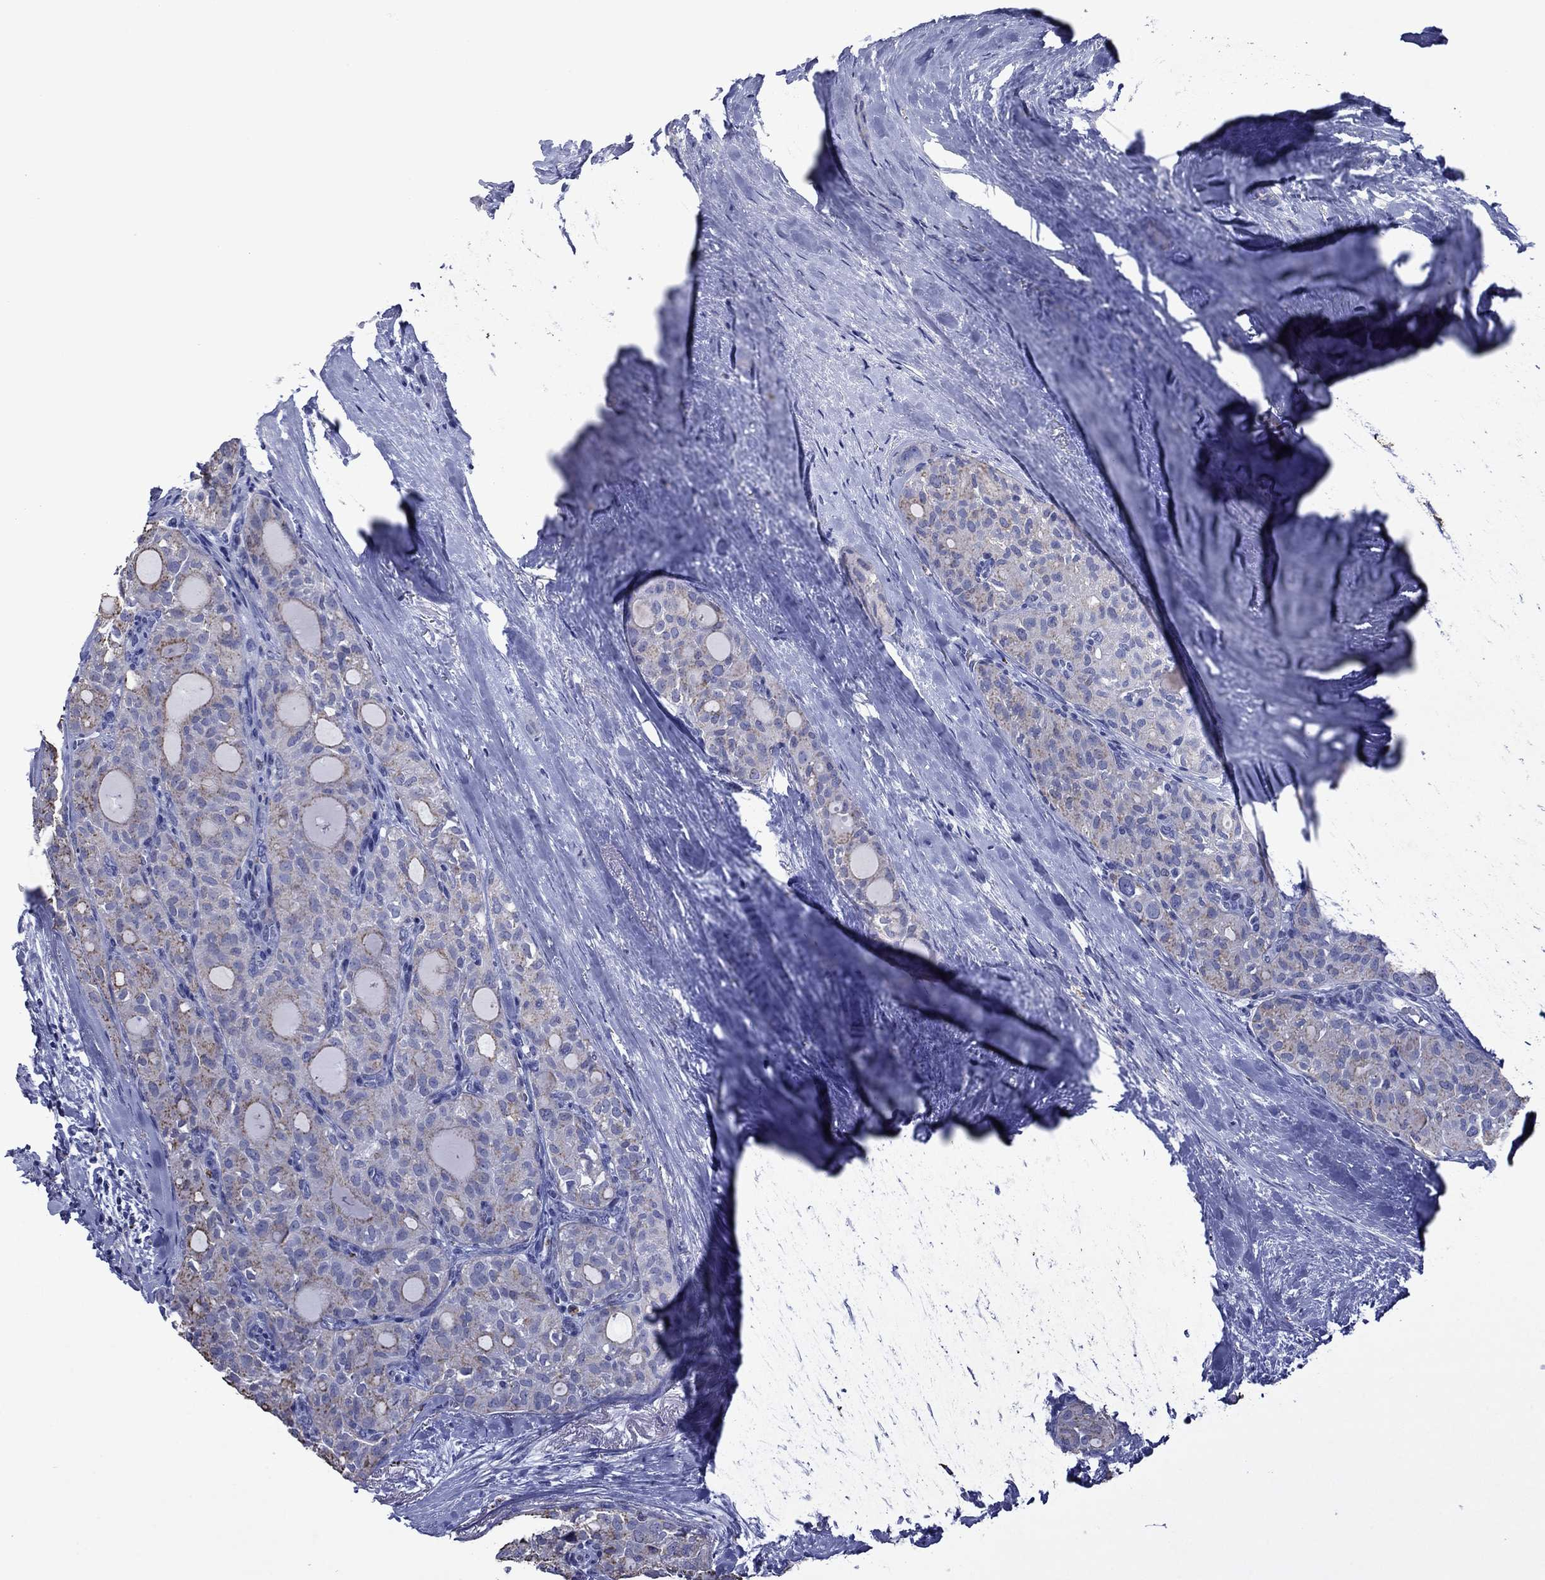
{"staining": {"intensity": "moderate", "quantity": "<25%", "location": "cytoplasmic/membranous"}, "tissue": "thyroid cancer", "cell_type": "Tumor cells", "image_type": "cancer", "snomed": [{"axis": "morphology", "description": "Follicular adenoma carcinoma, NOS"}, {"axis": "topography", "description": "Thyroid gland"}], "caption": "DAB (3,3'-diaminobenzidine) immunohistochemical staining of thyroid cancer (follicular adenoma carcinoma) demonstrates moderate cytoplasmic/membranous protein positivity in about <25% of tumor cells.", "gene": "PIWIL1", "patient": {"sex": "male", "age": 75}}